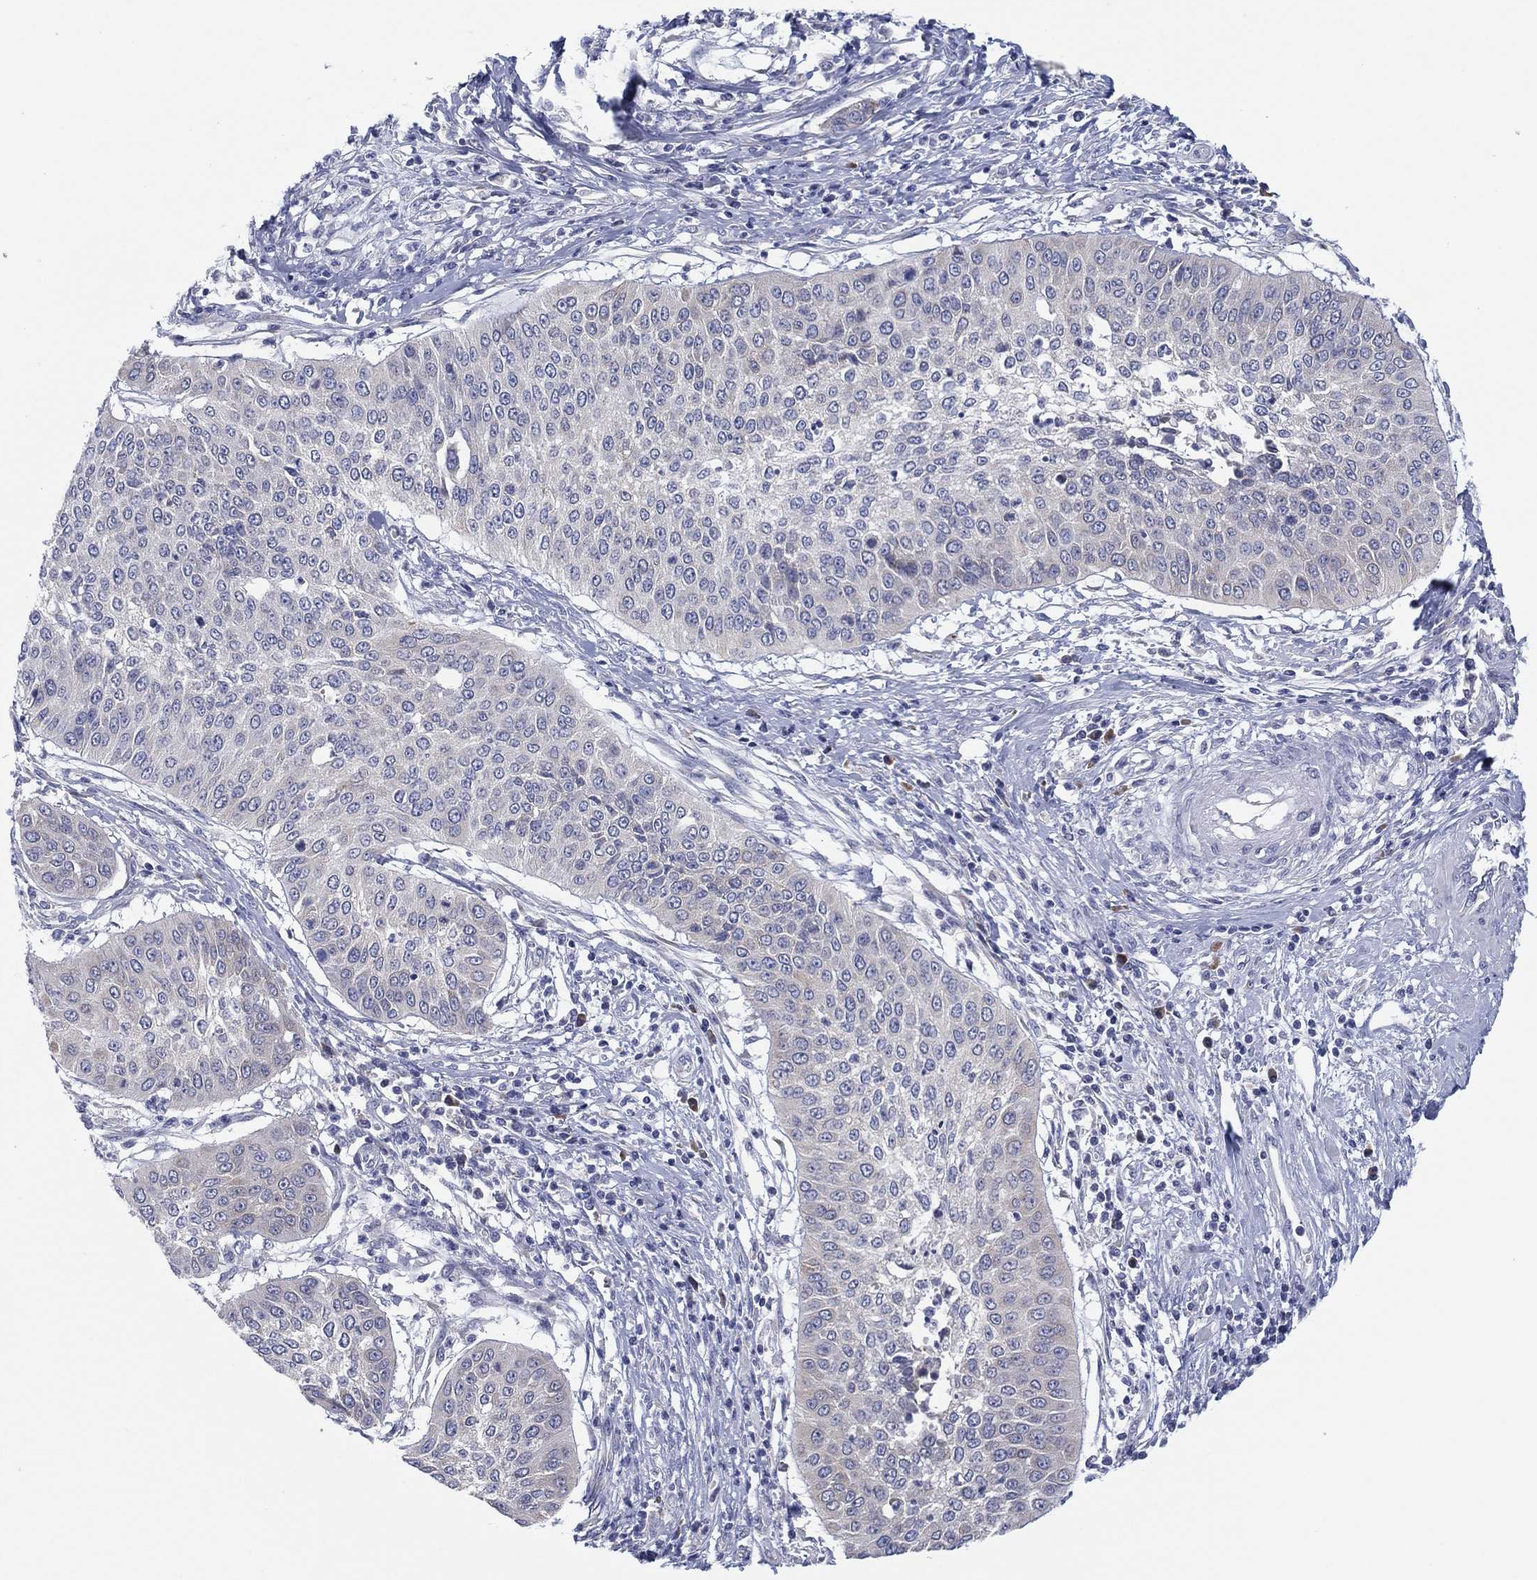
{"staining": {"intensity": "negative", "quantity": "none", "location": "none"}, "tissue": "cervical cancer", "cell_type": "Tumor cells", "image_type": "cancer", "snomed": [{"axis": "morphology", "description": "Normal tissue, NOS"}, {"axis": "morphology", "description": "Squamous cell carcinoma, NOS"}, {"axis": "topography", "description": "Cervix"}], "caption": "High power microscopy histopathology image of an immunohistochemistry (IHC) photomicrograph of squamous cell carcinoma (cervical), revealing no significant expression in tumor cells.", "gene": "TMEM40", "patient": {"sex": "female", "age": 39}}